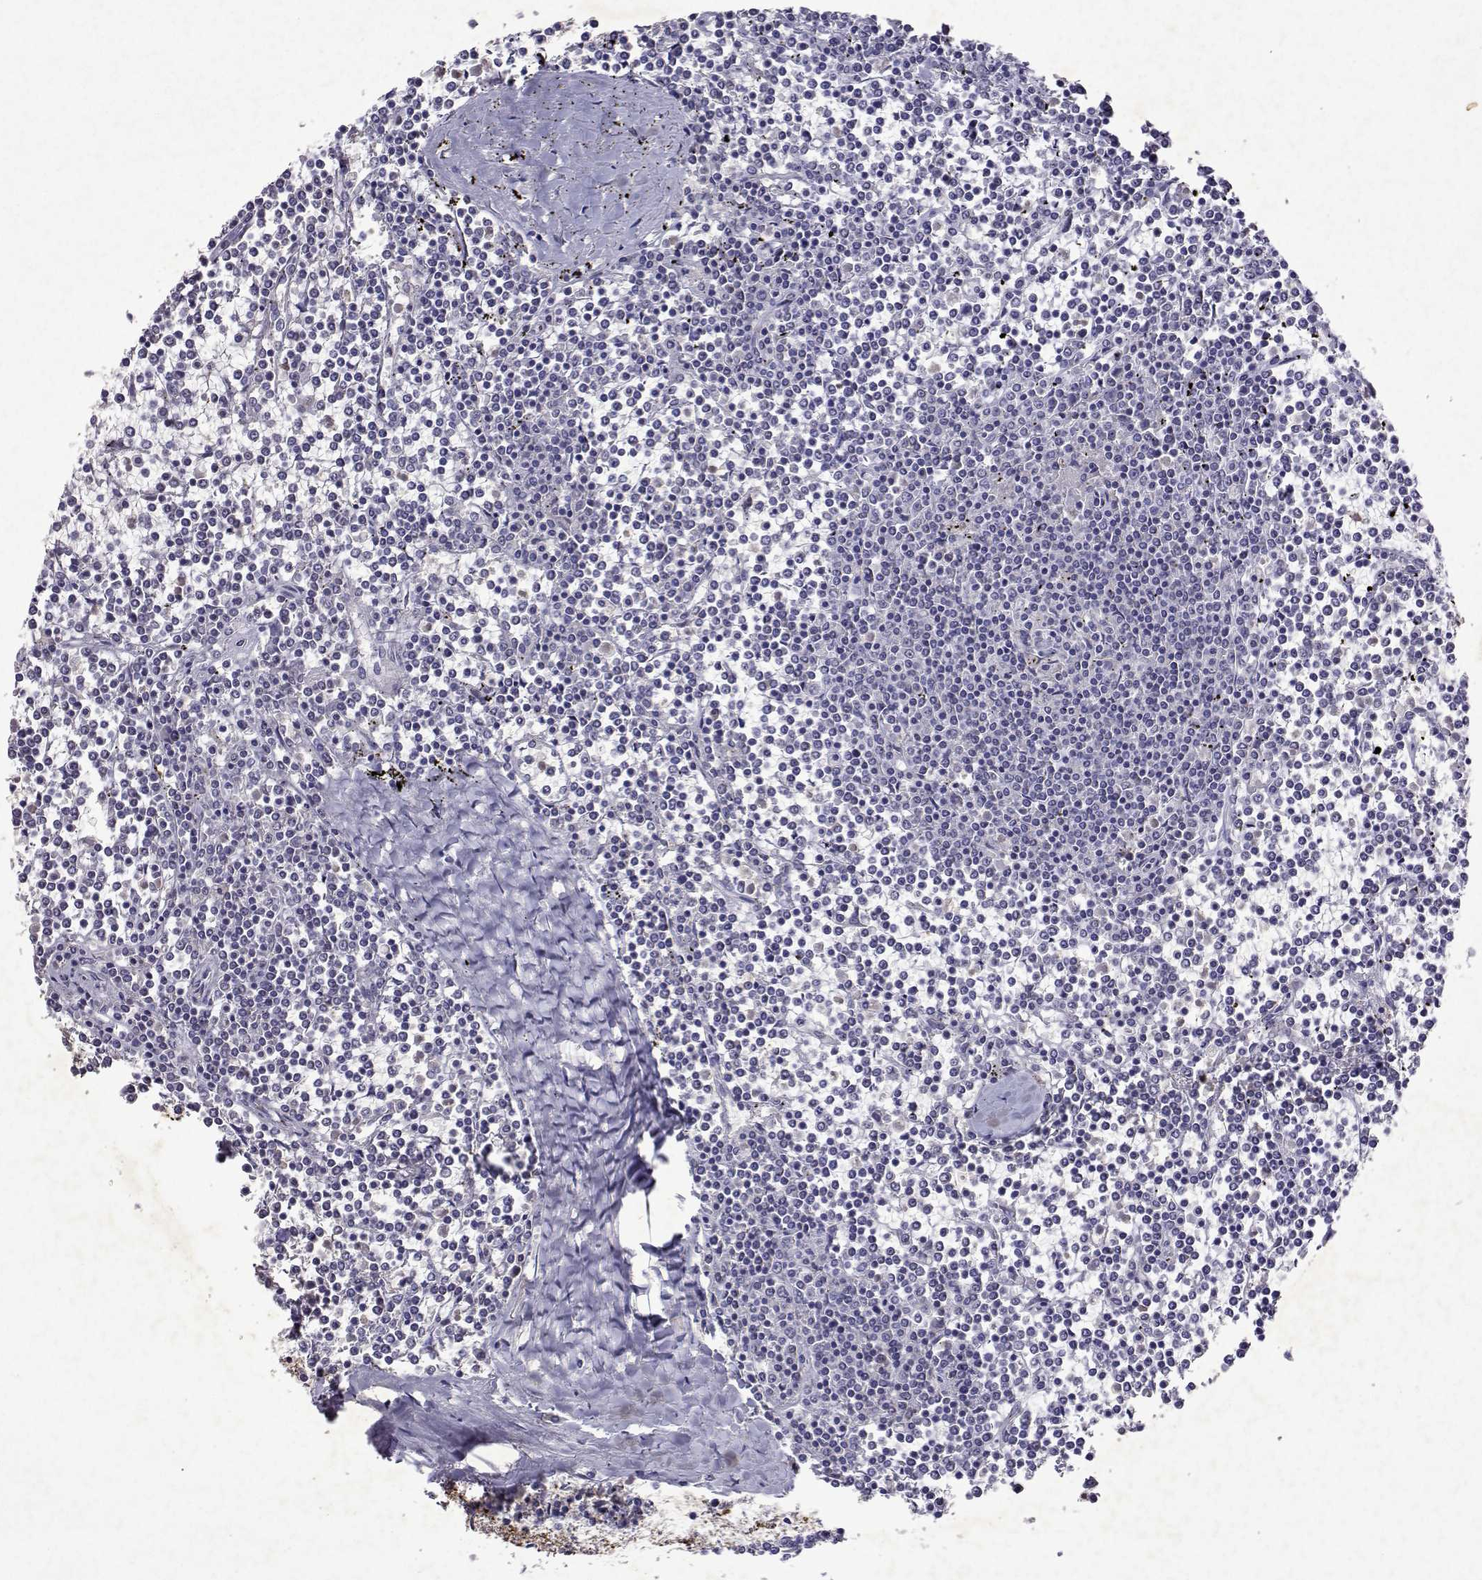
{"staining": {"intensity": "negative", "quantity": "none", "location": "none"}, "tissue": "lymphoma", "cell_type": "Tumor cells", "image_type": "cancer", "snomed": [{"axis": "morphology", "description": "Malignant lymphoma, non-Hodgkin's type, Low grade"}, {"axis": "topography", "description": "Spleen"}], "caption": "High magnification brightfield microscopy of lymphoma stained with DAB (3,3'-diaminobenzidine) (brown) and counterstained with hematoxylin (blue): tumor cells show no significant staining.", "gene": "DUSP28", "patient": {"sex": "female", "age": 19}}